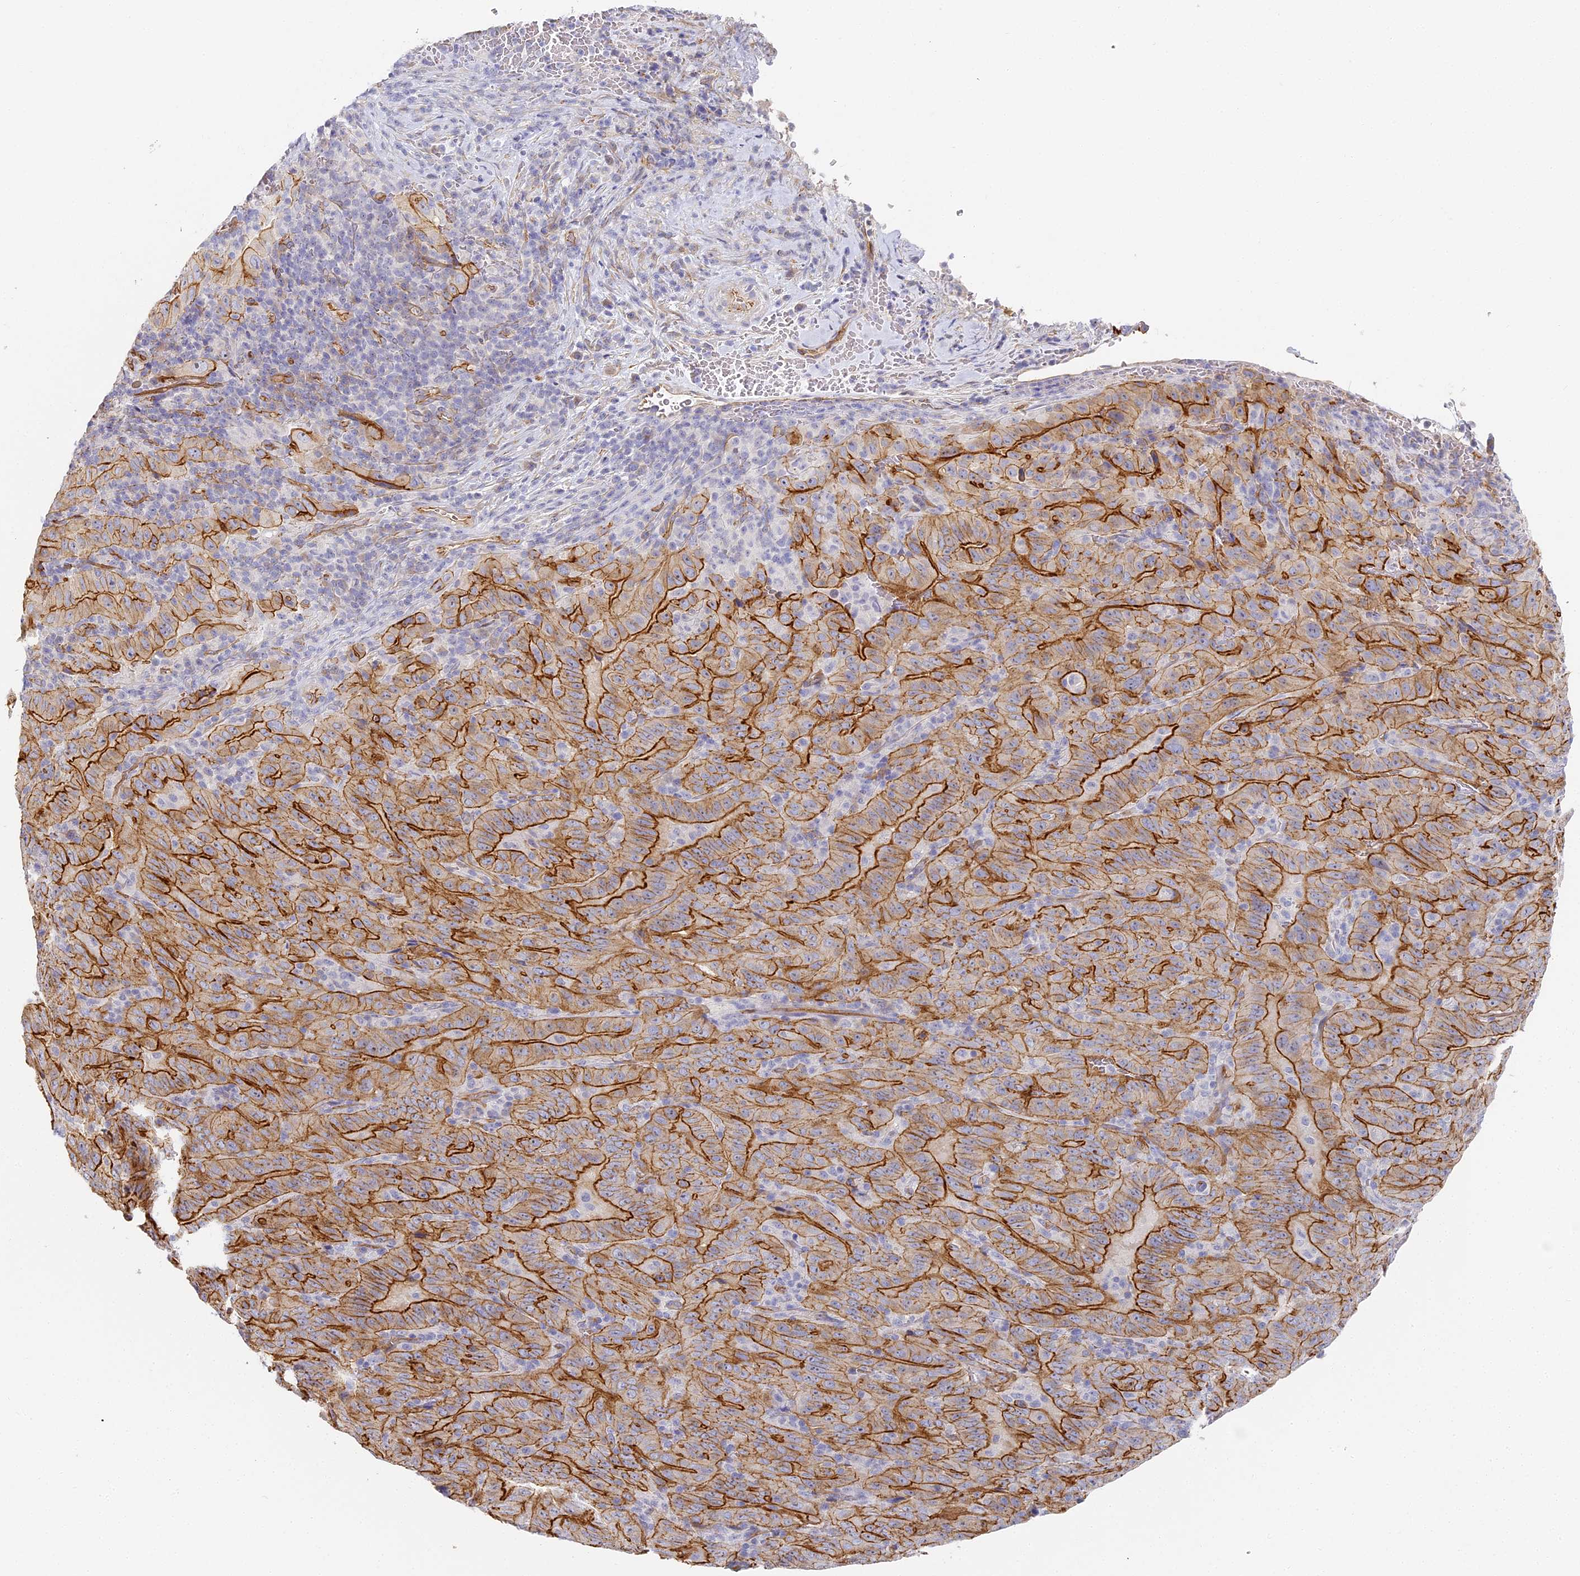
{"staining": {"intensity": "moderate", "quantity": ">75%", "location": "cytoplasmic/membranous"}, "tissue": "pancreatic cancer", "cell_type": "Tumor cells", "image_type": "cancer", "snomed": [{"axis": "morphology", "description": "Adenocarcinoma, NOS"}, {"axis": "topography", "description": "Pancreas"}], "caption": "A high-resolution histopathology image shows IHC staining of pancreatic cancer, which displays moderate cytoplasmic/membranous expression in about >75% of tumor cells.", "gene": "CCDC30", "patient": {"sex": "male", "age": 63}}